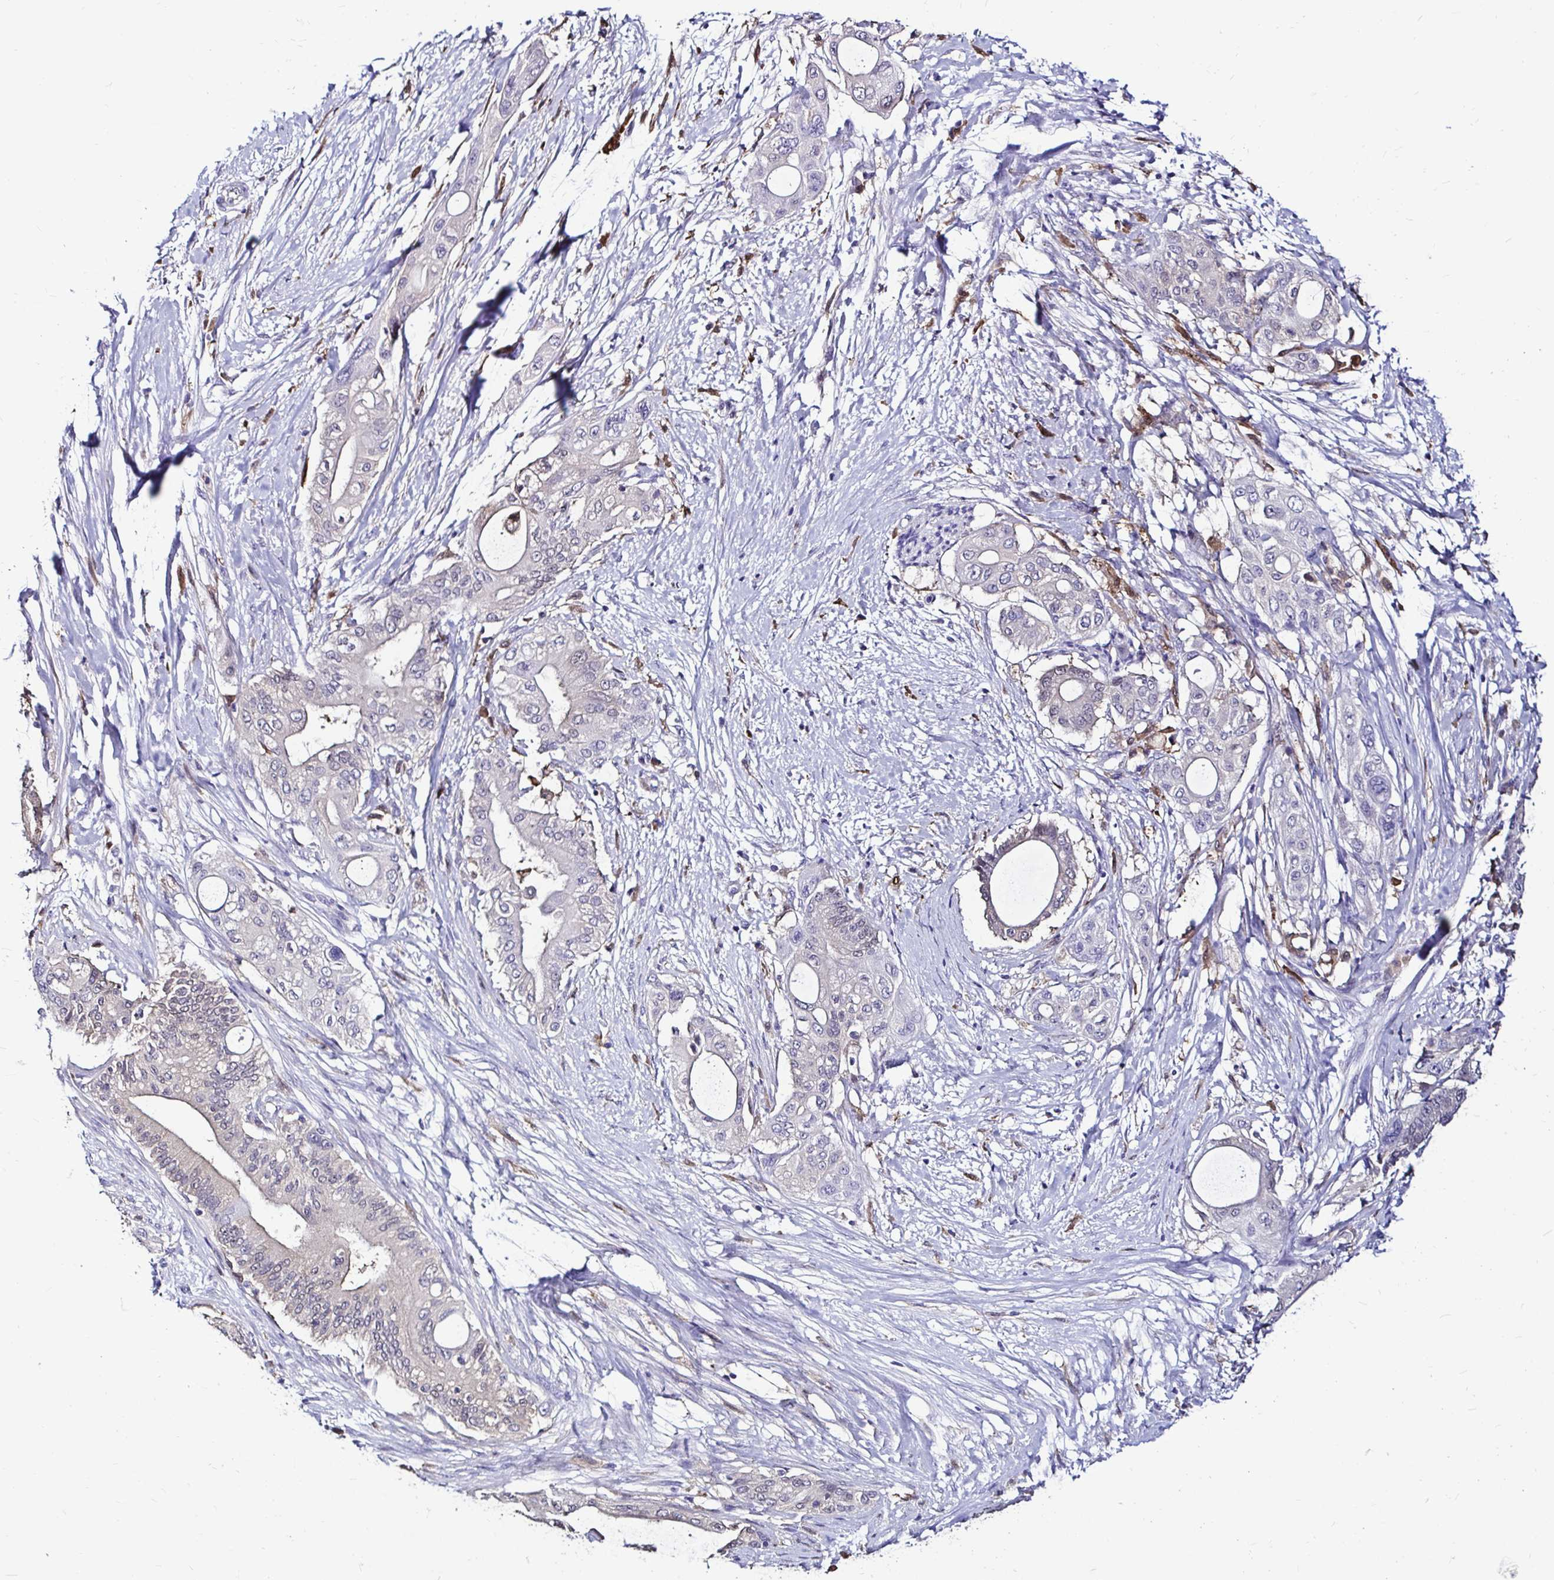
{"staining": {"intensity": "negative", "quantity": "none", "location": "none"}, "tissue": "pancreatic cancer", "cell_type": "Tumor cells", "image_type": "cancer", "snomed": [{"axis": "morphology", "description": "Adenocarcinoma, NOS"}, {"axis": "topography", "description": "Pancreas"}], "caption": "Immunohistochemistry (IHC) micrograph of pancreatic cancer (adenocarcinoma) stained for a protein (brown), which reveals no expression in tumor cells.", "gene": "IDH1", "patient": {"sex": "male", "age": 68}}